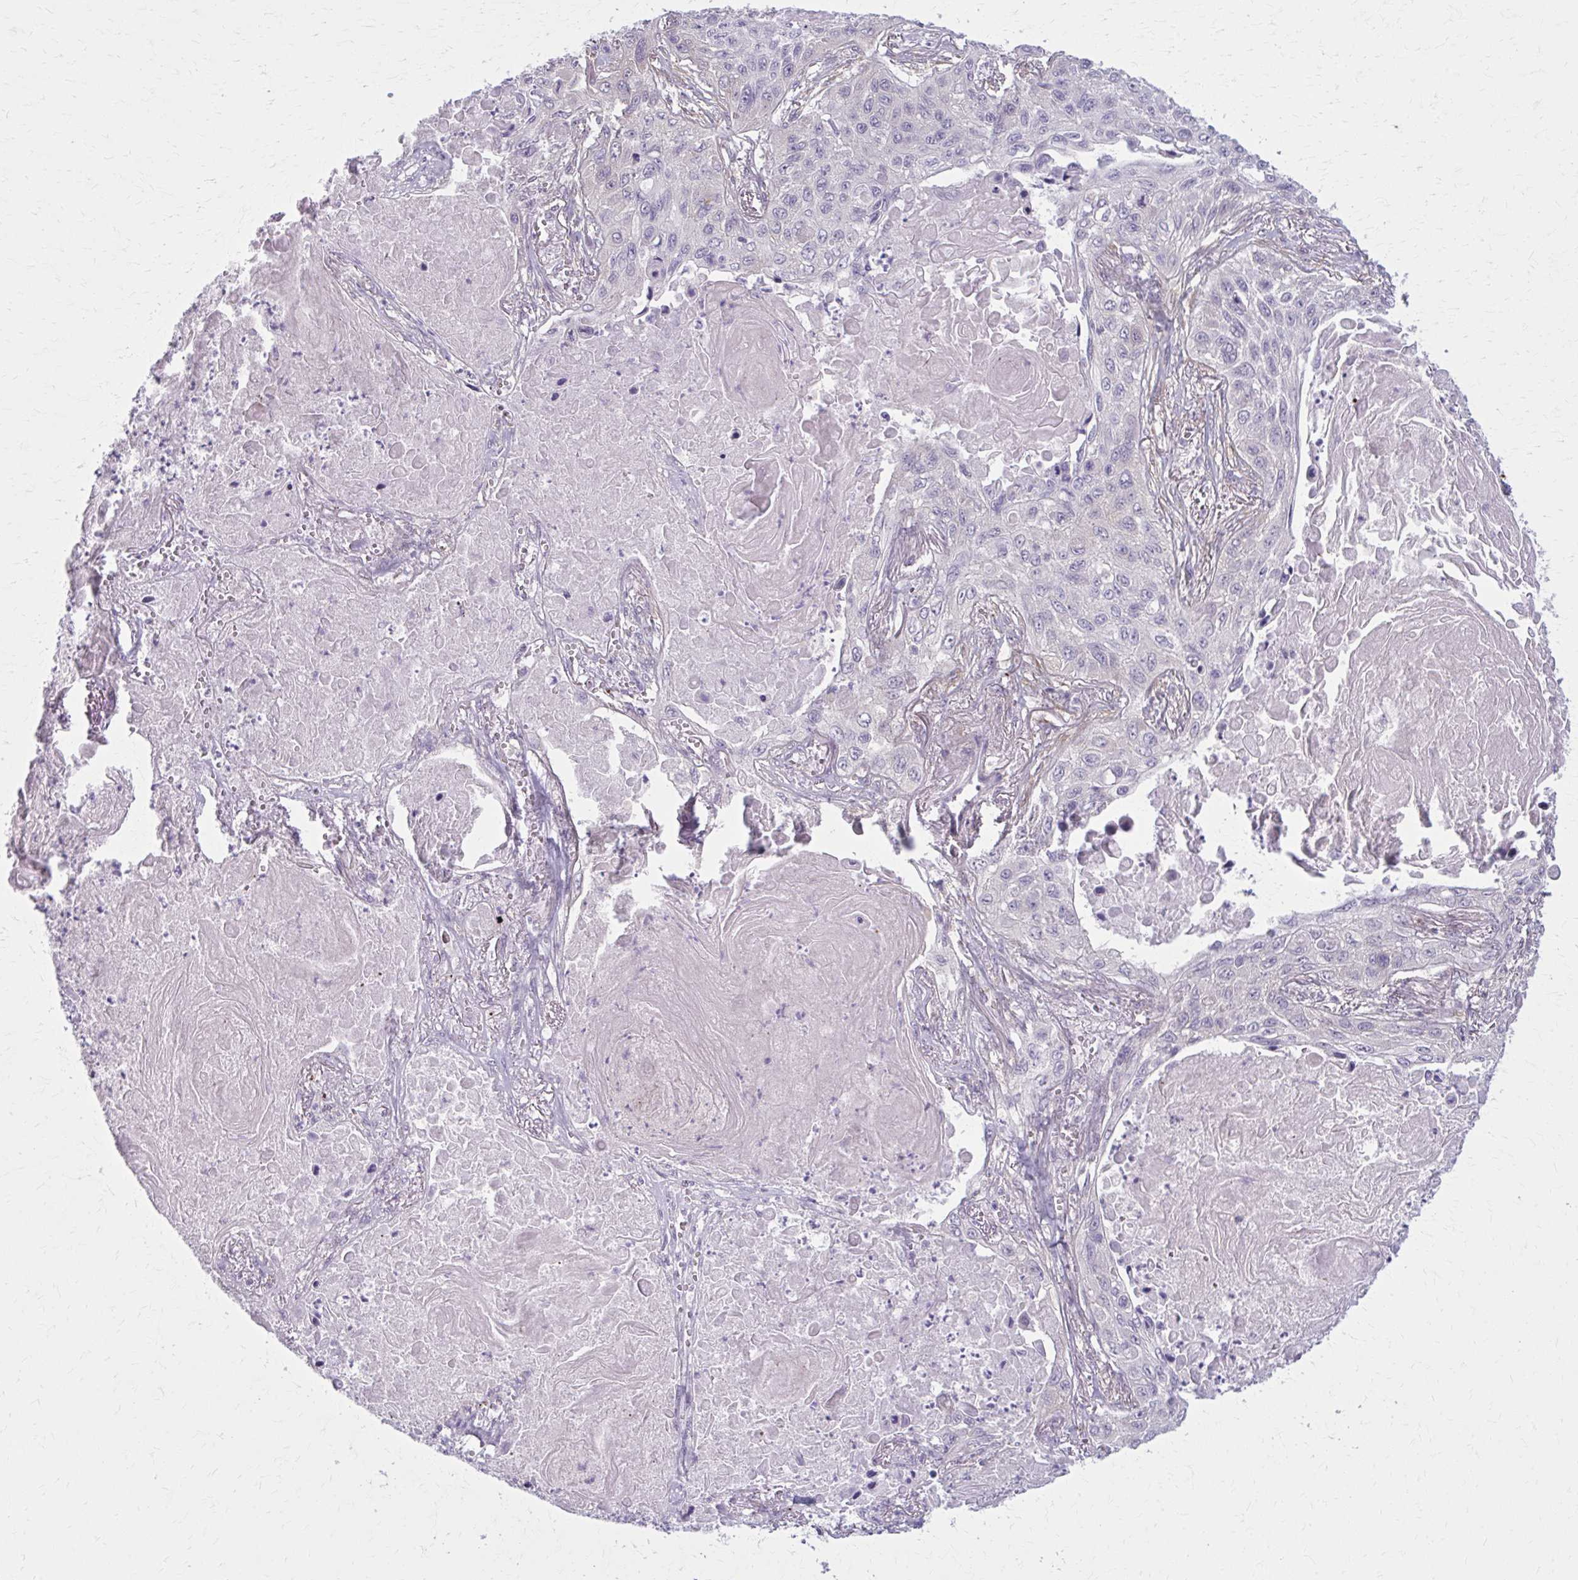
{"staining": {"intensity": "negative", "quantity": "none", "location": "none"}, "tissue": "lung cancer", "cell_type": "Tumor cells", "image_type": "cancer", "snomed": [{"axis": "morphology", "description": "Squamous cell carcinoma, NOS"}, {"axis": "topography", "description": "Lung"}], "caption": "This photomicrograph is of lung cancer stained with IHC to label a protein in brown with the nuclei are counter-stained blue. There is no expression in tumor cells. The staining is performed using DAB brown chromogen with nuclei counter-stained in using hematoxylin.", "gene": "NUMBL", "patient": {"sex": "male", "age": 75}}